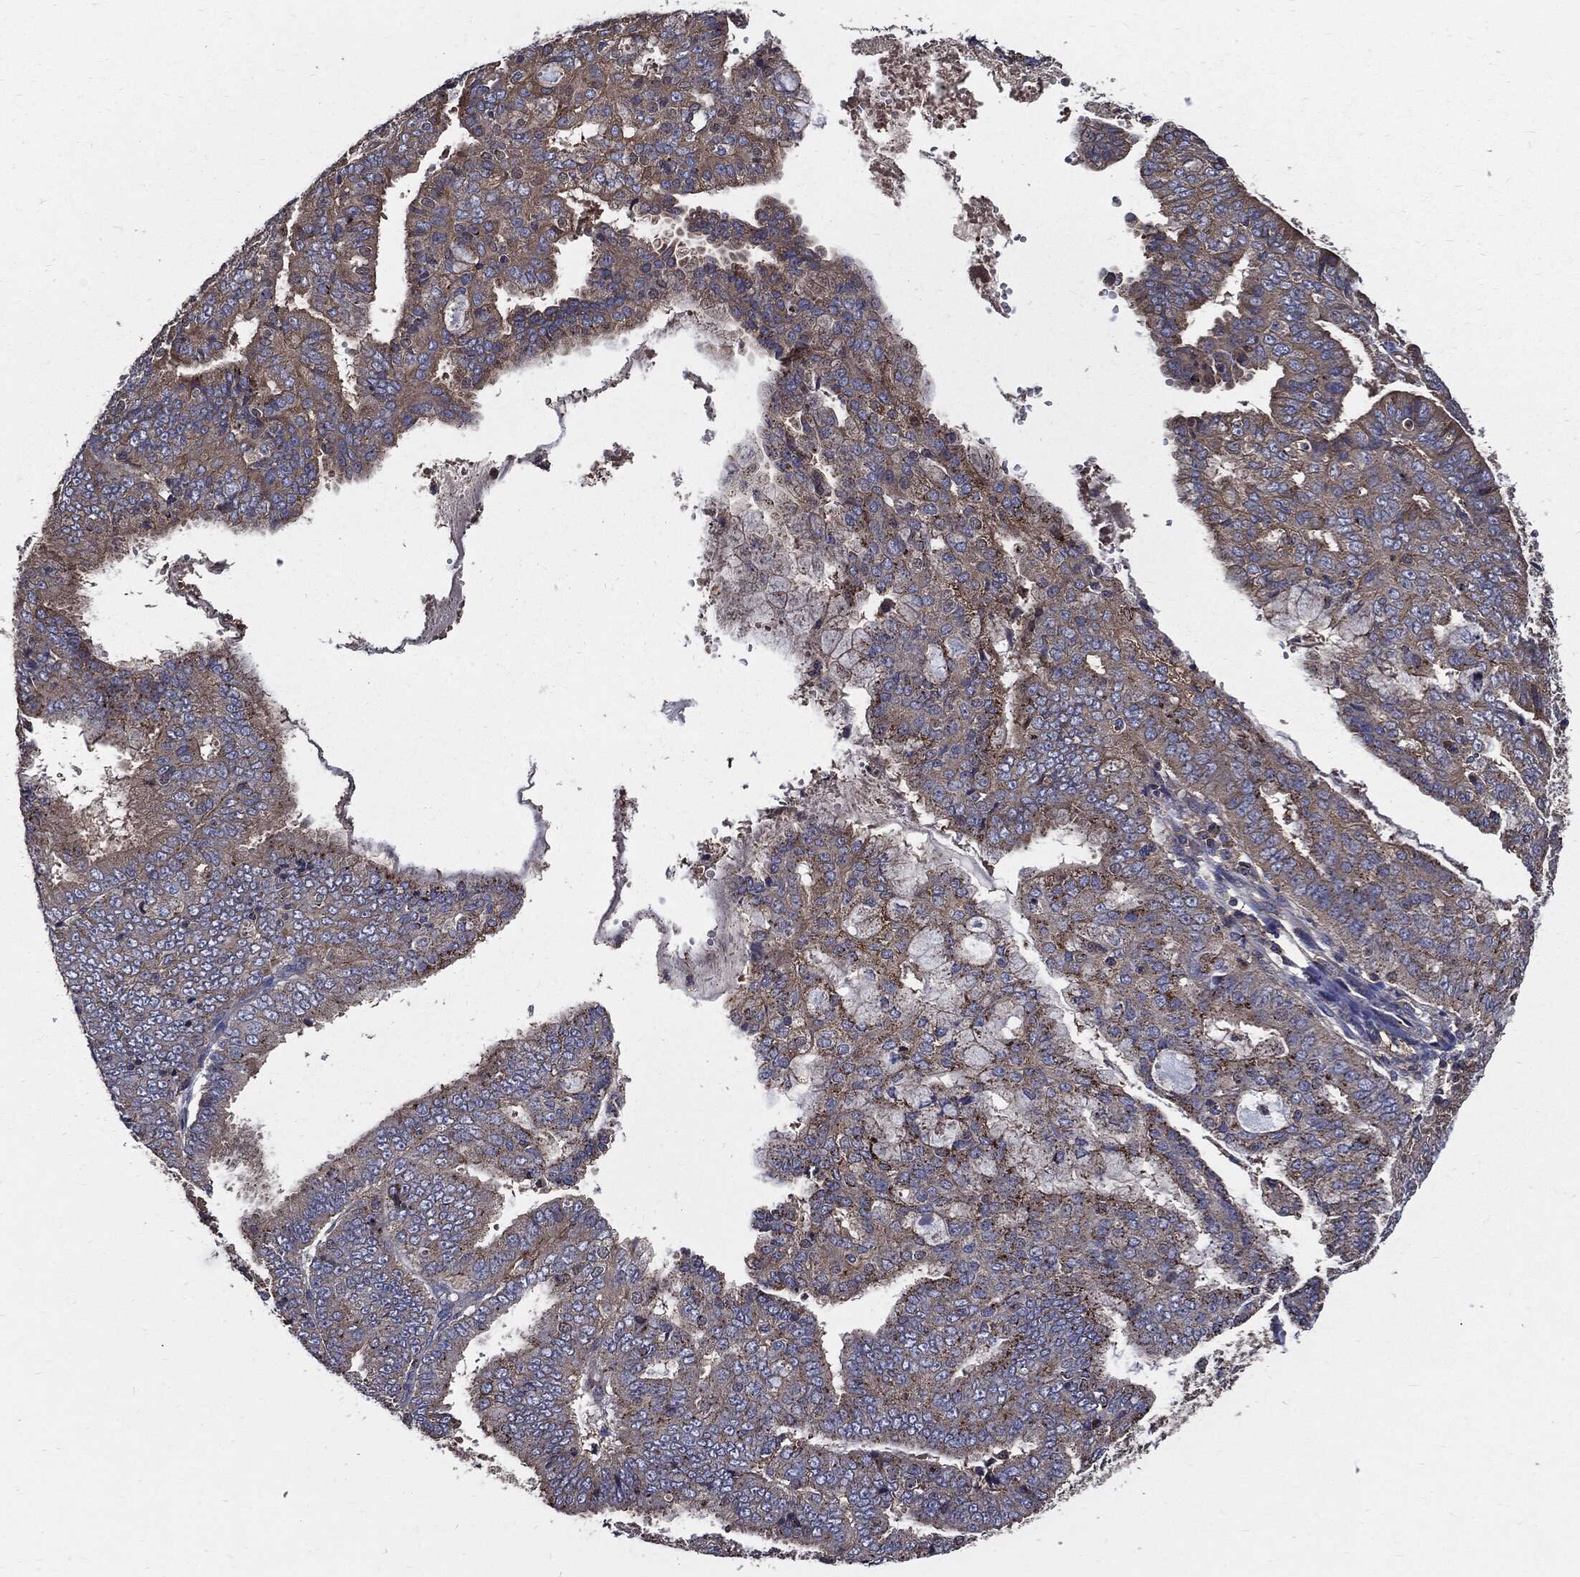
{"staining": {"intensity": "moderate", "quantity": "25%-75%", "location": "cytoplasmic/membranous"}, "tissue": "endometrial cancer", "cell_type": "Tumor cells", "image_type": "cancer", "snomed": [{"axis": "morphology", "description": "Adenocarcinoma, NOS"}, {"axis": "topography", "description": "Endometrium"}], "caption": "Immunohistochemical staining of endometrial cancer displays moderate cytoplasmic/membranous protein expression in about 25%-75% of tumor cells.", "gene": "PDCD6IP", "patient": {"sex": "female", "age": 63}}